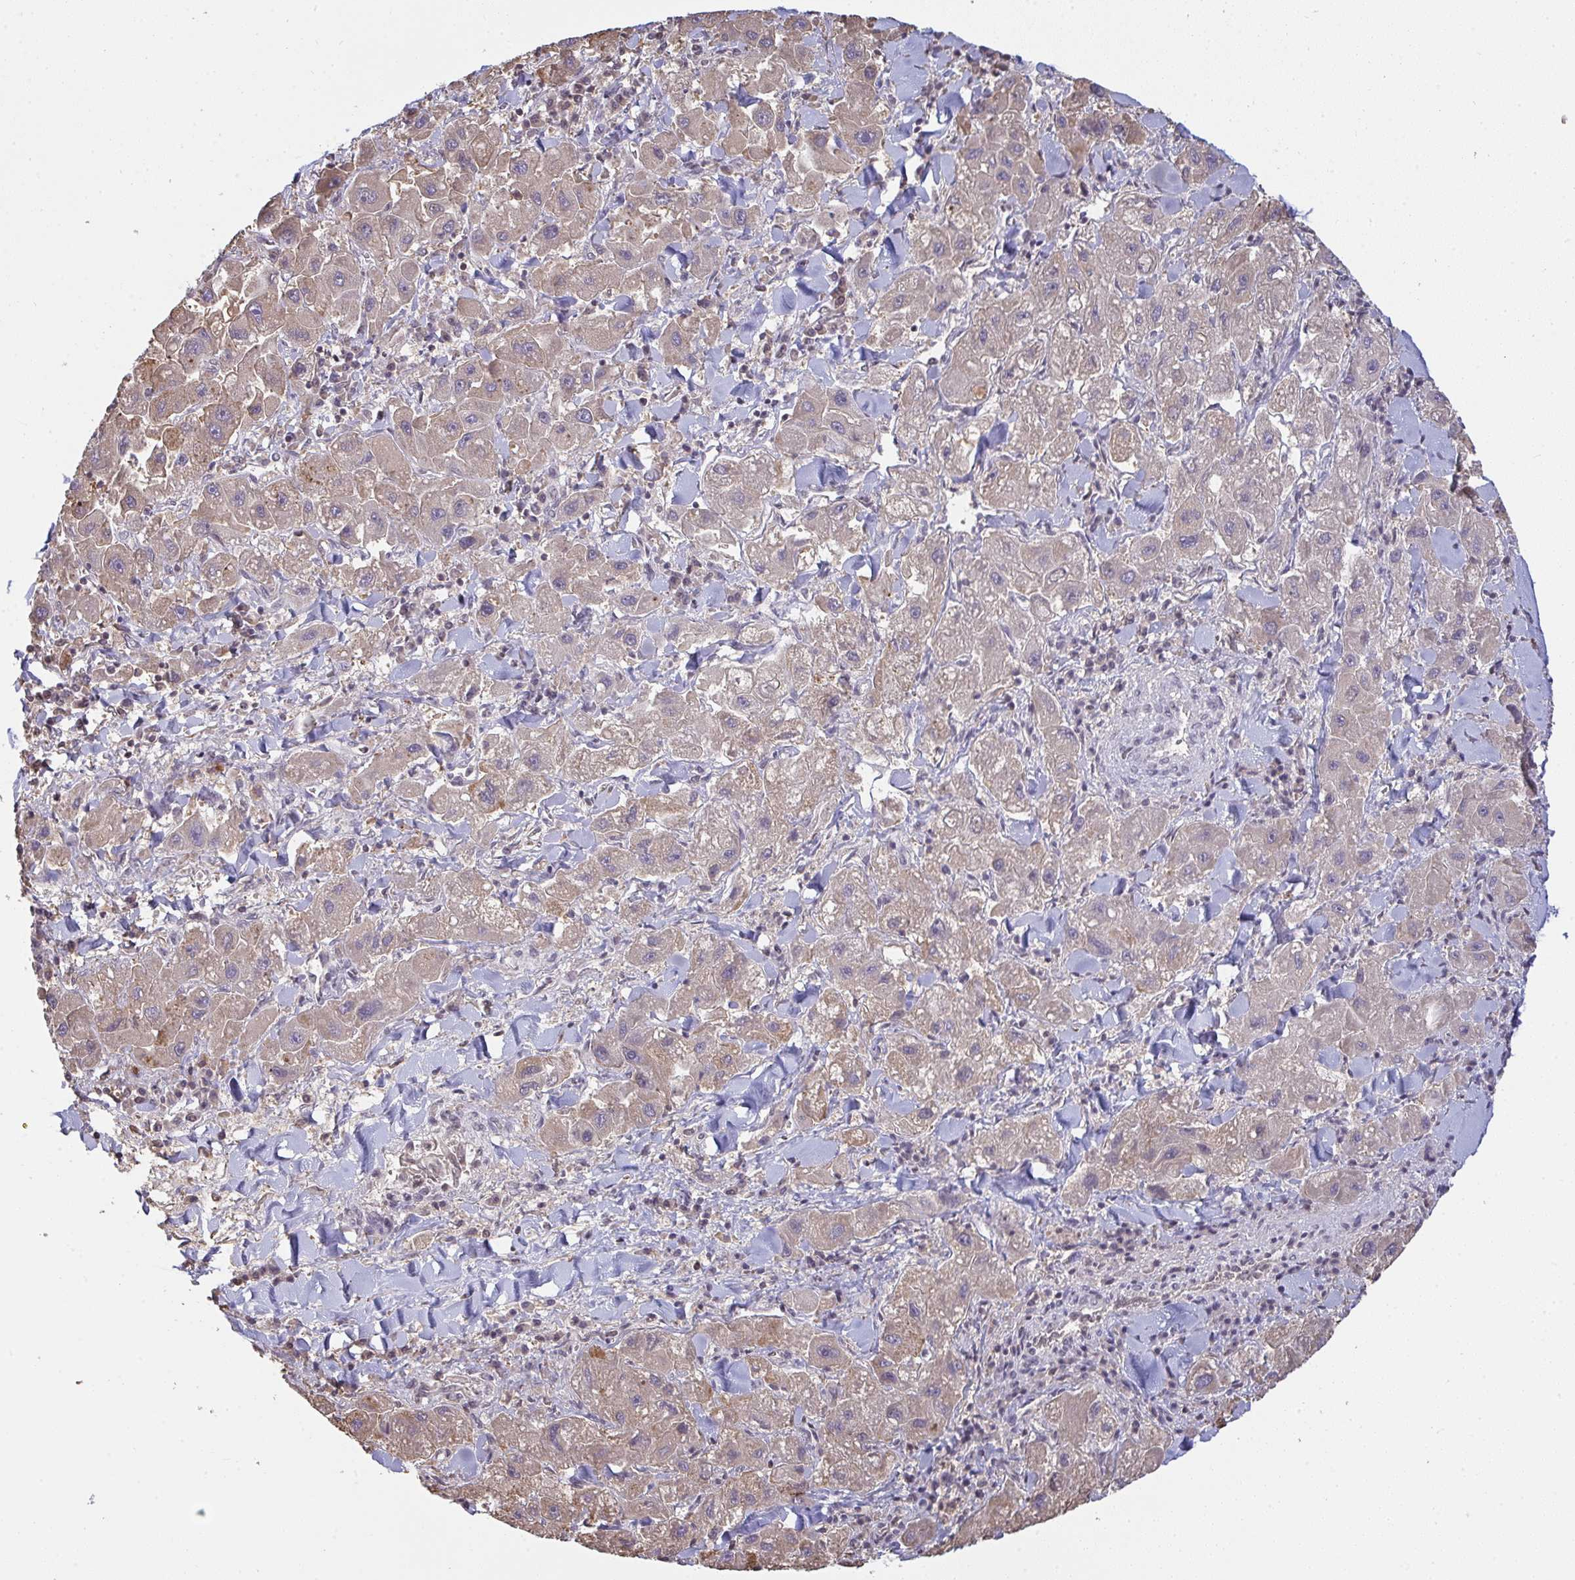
{"staining": {"intensity": "weak", "quantity": ">75%", "location": "cytoplasmic/membranous"}, "tissue": "liver cancer", "cell_type": "Tumor cells", "image_type": "cancer", "snomed": [{"axis": "morphology", "description": "Carcinoma, Hepatocellular, NOS"}, {"axis": "topography", "description": "Liver"}], "caption": "High-magnification brightfield microscopy of liver cancer stained with DAB (brown) and counterstained with hematoxylin (blue). tumor cells exhibit weak cytoplasmic/membranous staining is seen in about>75% of cells.", "gene": "SAP30", "patient": {"sex": "male", "age": 24}}